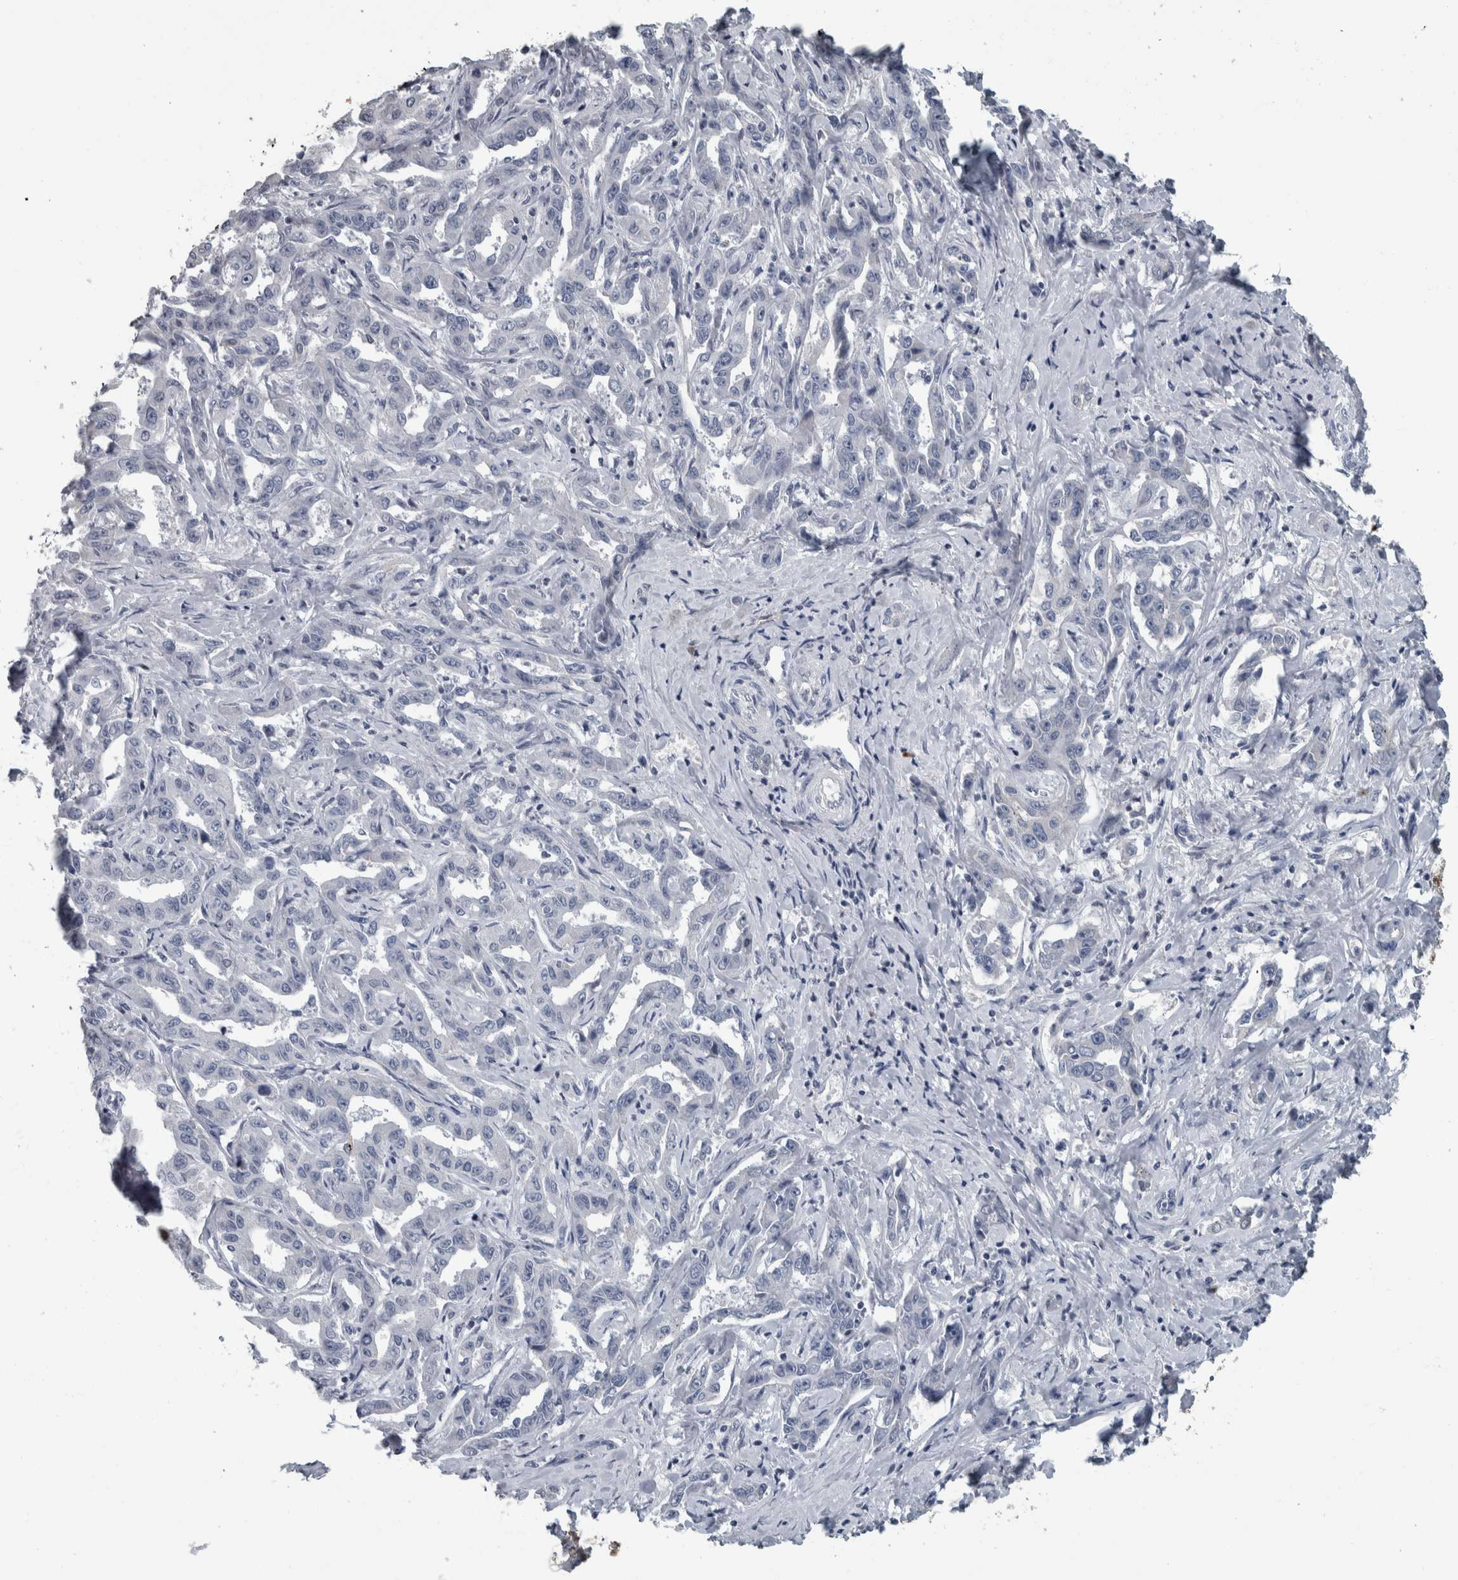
{"staining": {"intensity": "negative", "quantity": "none", "location": "none"}, "tissue": "liver cancer", "cell_type": "Tumor cells", "image_type": "cancer", "snomed": [{"axis": "morphology", "description": "Cholangiocarcinoma"}, {"axis": "topography", "description": "Liver"}], "caption": "Immunohistochemistry photomicrograph of liver cancer (cholangiocarcinoma) stained for a protein (brown), which exhibits no positivity in tumor cells. (DAB (3,3'-diaminobenzidine) IHC with hematoxylin counter stain).", "gene": "CAVIN4", "patient": {"sex": "male", "age": 59}}